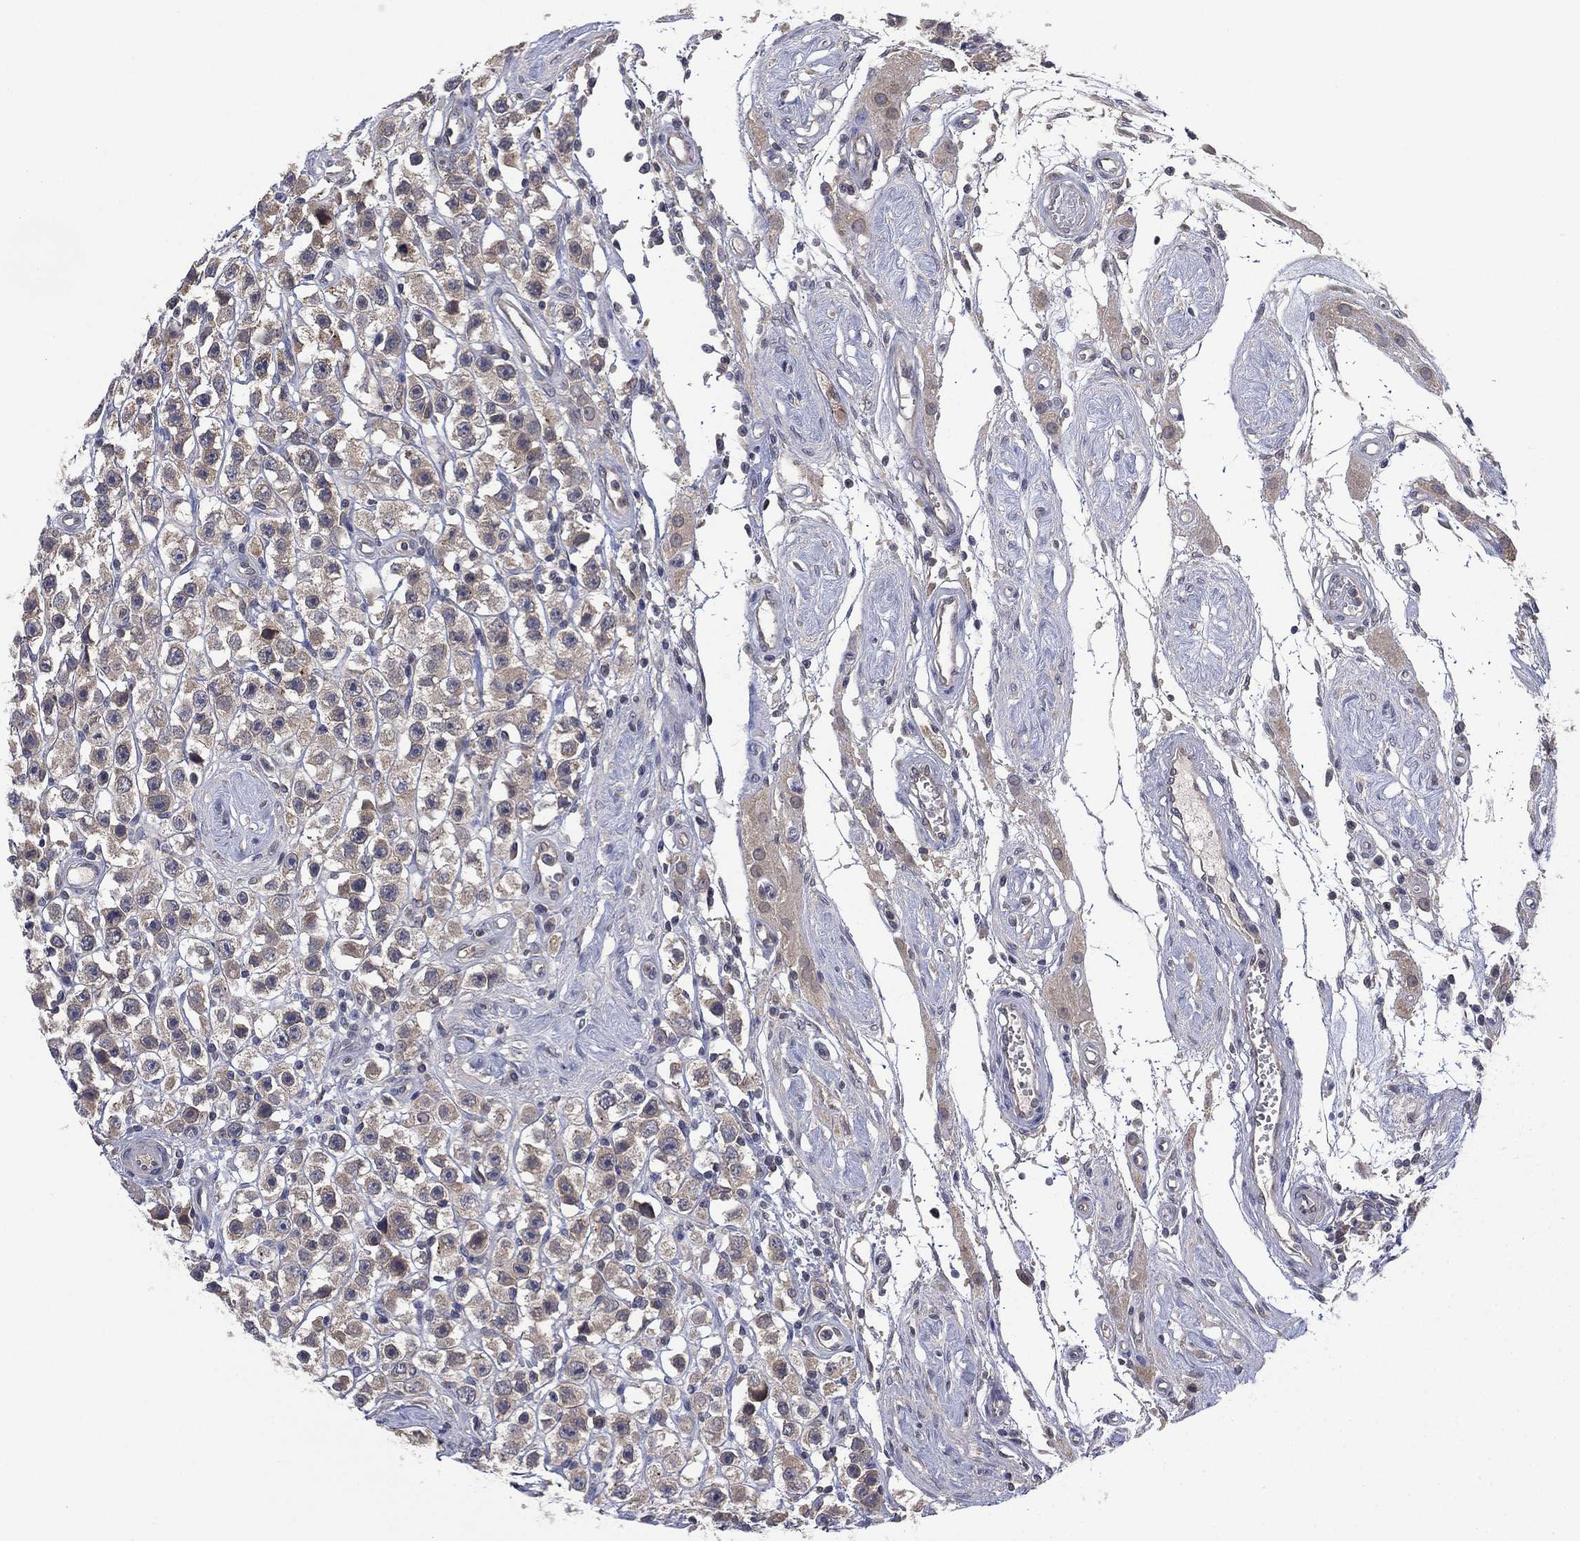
{"staining": {"intensity": "weak", "quantity": "<25%", "location": "cytoplasmic/membranous"}, "tissue": "testis cancer", "cell_type": "Tumor cells", "image_type": "cancer", "snomed": [{"axis": "morphology", "description": "Seminoma, NOS"}, {"axis": "topography", "description": "Testis"}], "caption": "This micrograph is of testis cancer (seminoma) stained with immunohistochemistry (IHC) to label a protein in brown with the nuclei are counter-stained blue. There is no expression in tumor cells.", "gene": "MPP7", "patient": {"sex": "male", "age": 45}}